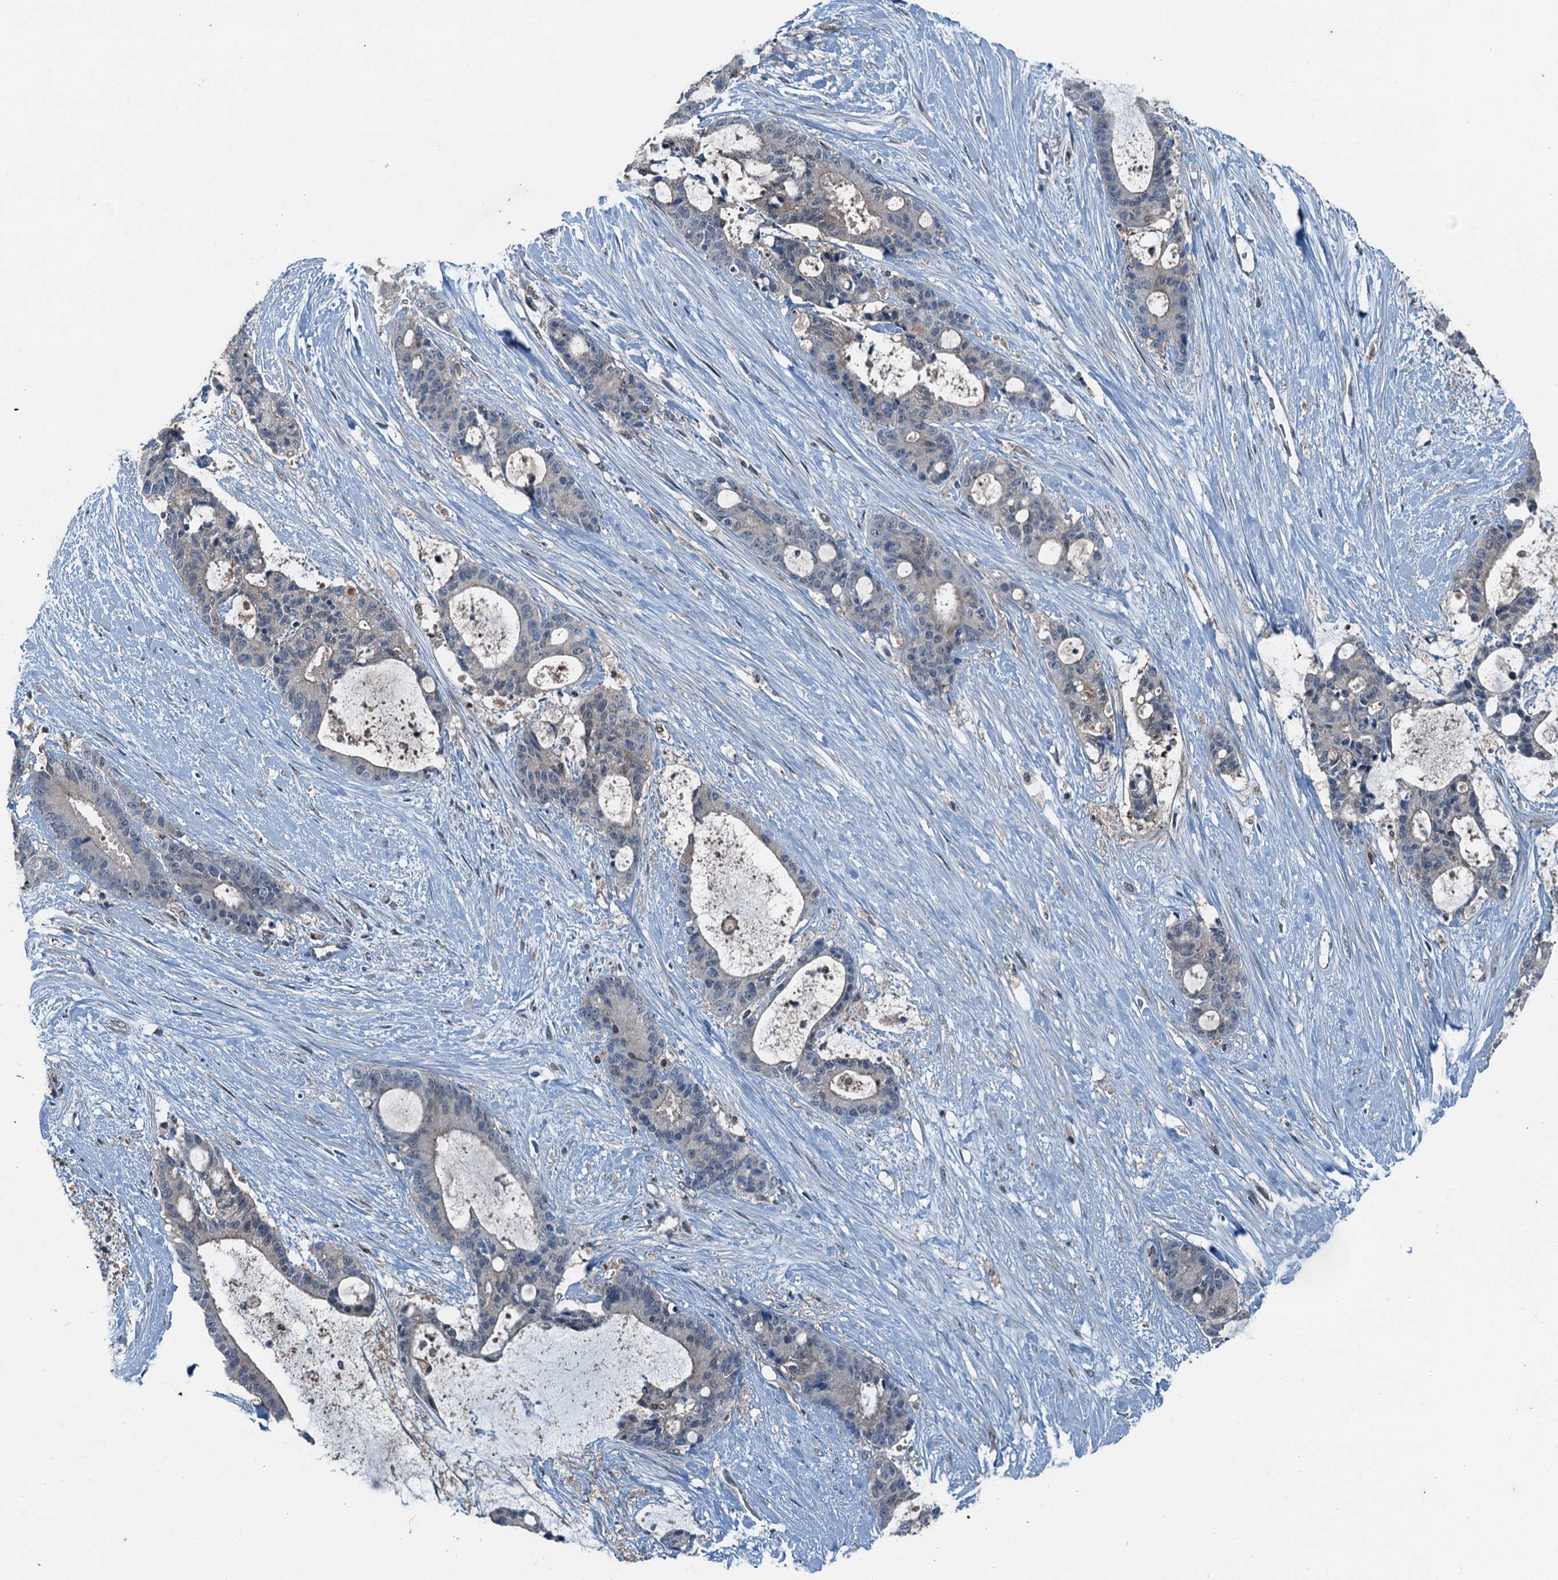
{"staining": {"intensity": "negative", "quantity": "none", "location": "none"}, "tissue": "liver cancer", "cell_type": "Tumor cells", "image_type": "cancer", "snomed": [{"axis": "morphology", "description": "Normal tissue, NOS"}, {"axis": "morphology", "description": "Cholangiocarcinoma"}, {"axis": "topography", "description": "Liver"}, {"axis": "topography", "description": "Peripheral nerve tissue"}], "caption": "Liver cancer was stained to show a protein in brown. There is no significant expression in tumor cells. The staining is performed using DAB (3,3'-diaminobenzidine) brown chromogen with nuclei counter-stained in using hematoxylin.", "gene": "RNH1", "patient": {"sex": "female", "age": 73}}